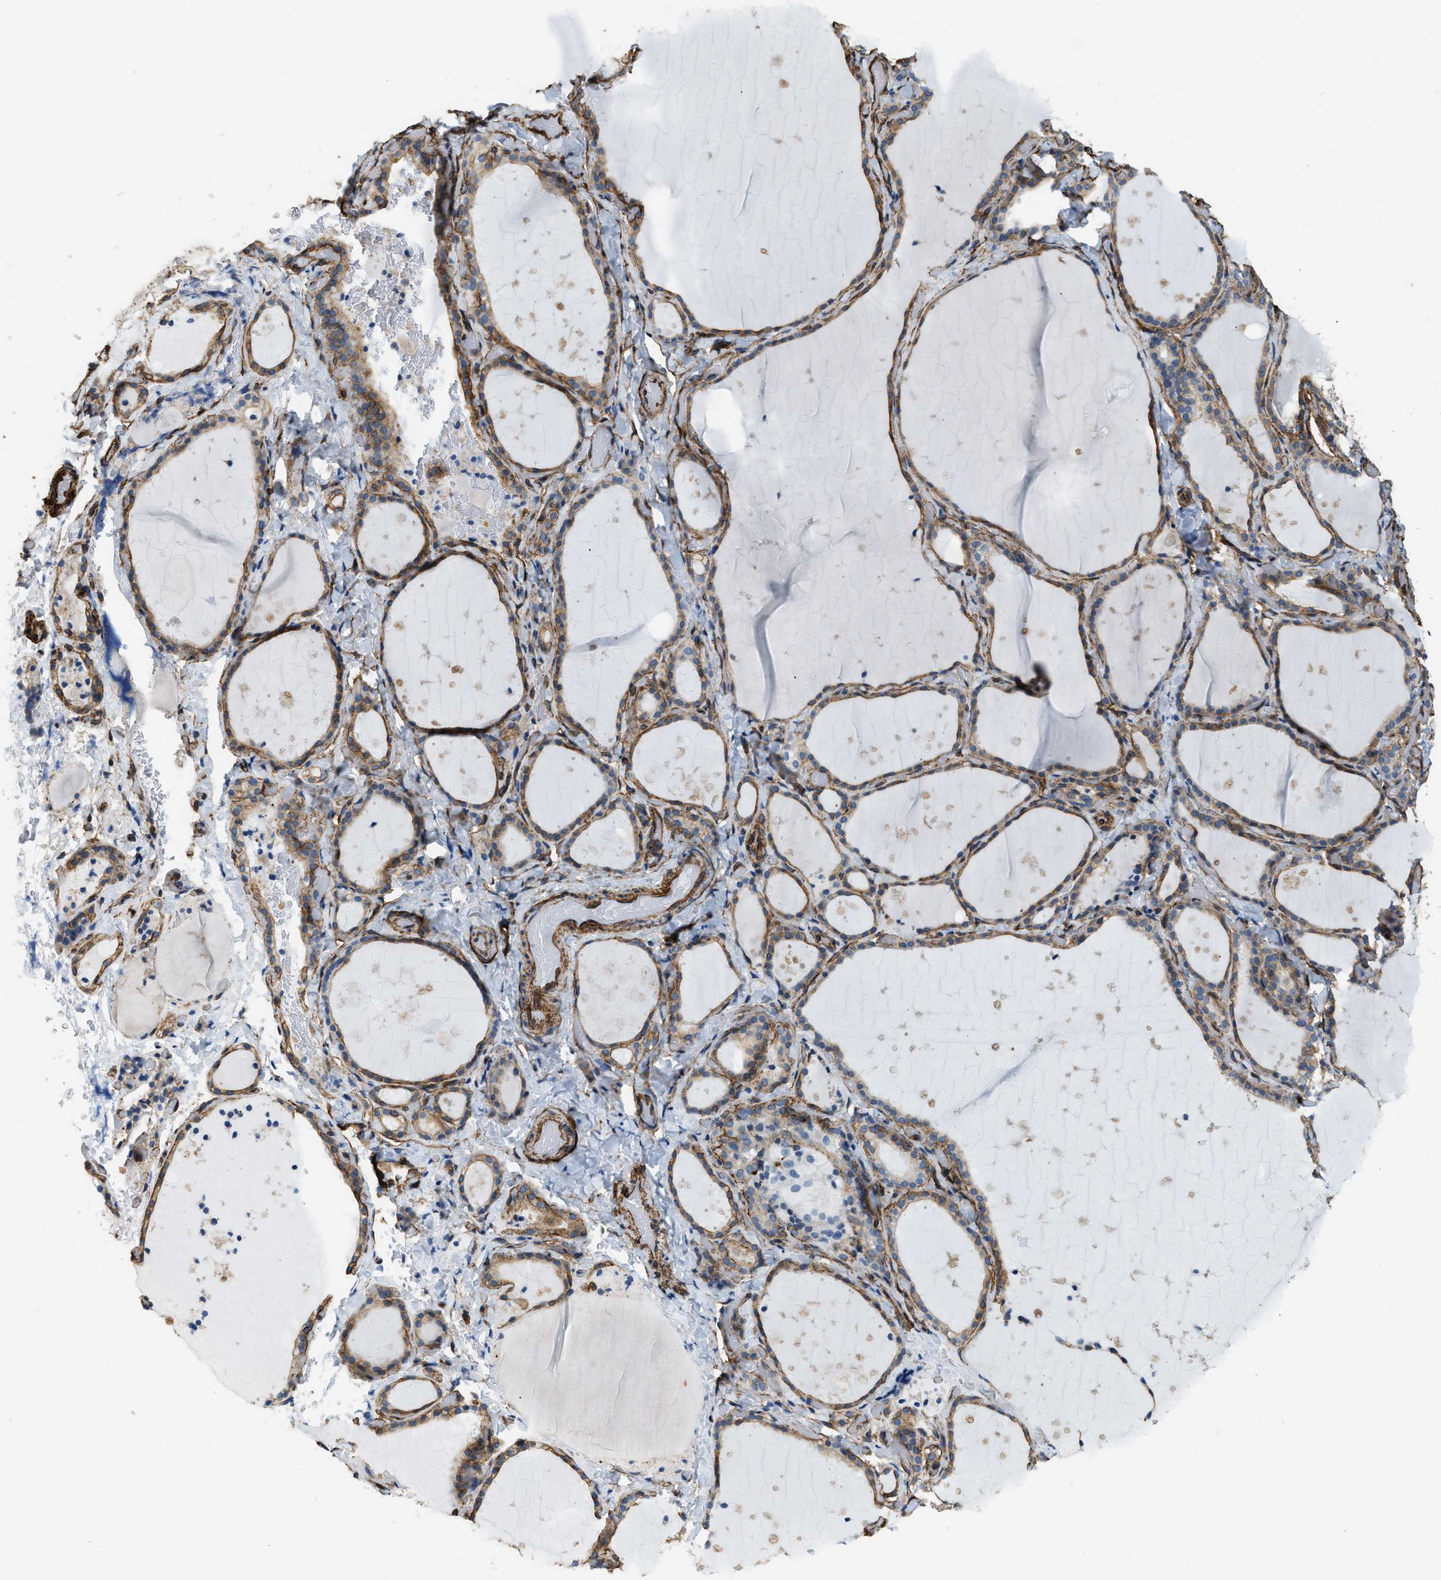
{"staining": {"intensity": "moderate", "quantity": ">75%", "location": "cytoplasmic/membranous"}, "tissue": "thyroid gland", "cell_type": "Glandular cells", "image_type": "normal", "snomed": [{"axis": "morphology", "description": "Normal tissue, NOS"}, {"axis": "topography", "description": "Thyroid gland"}], "caption": "Brown immunohistochemical staining in benign human thyroid gland demonstrates moderate cytoplasmic/membranous staining in about >75% of glandular cells.", "gene": "TMEM43", "patient": {"sex": "female", "age": 44}}